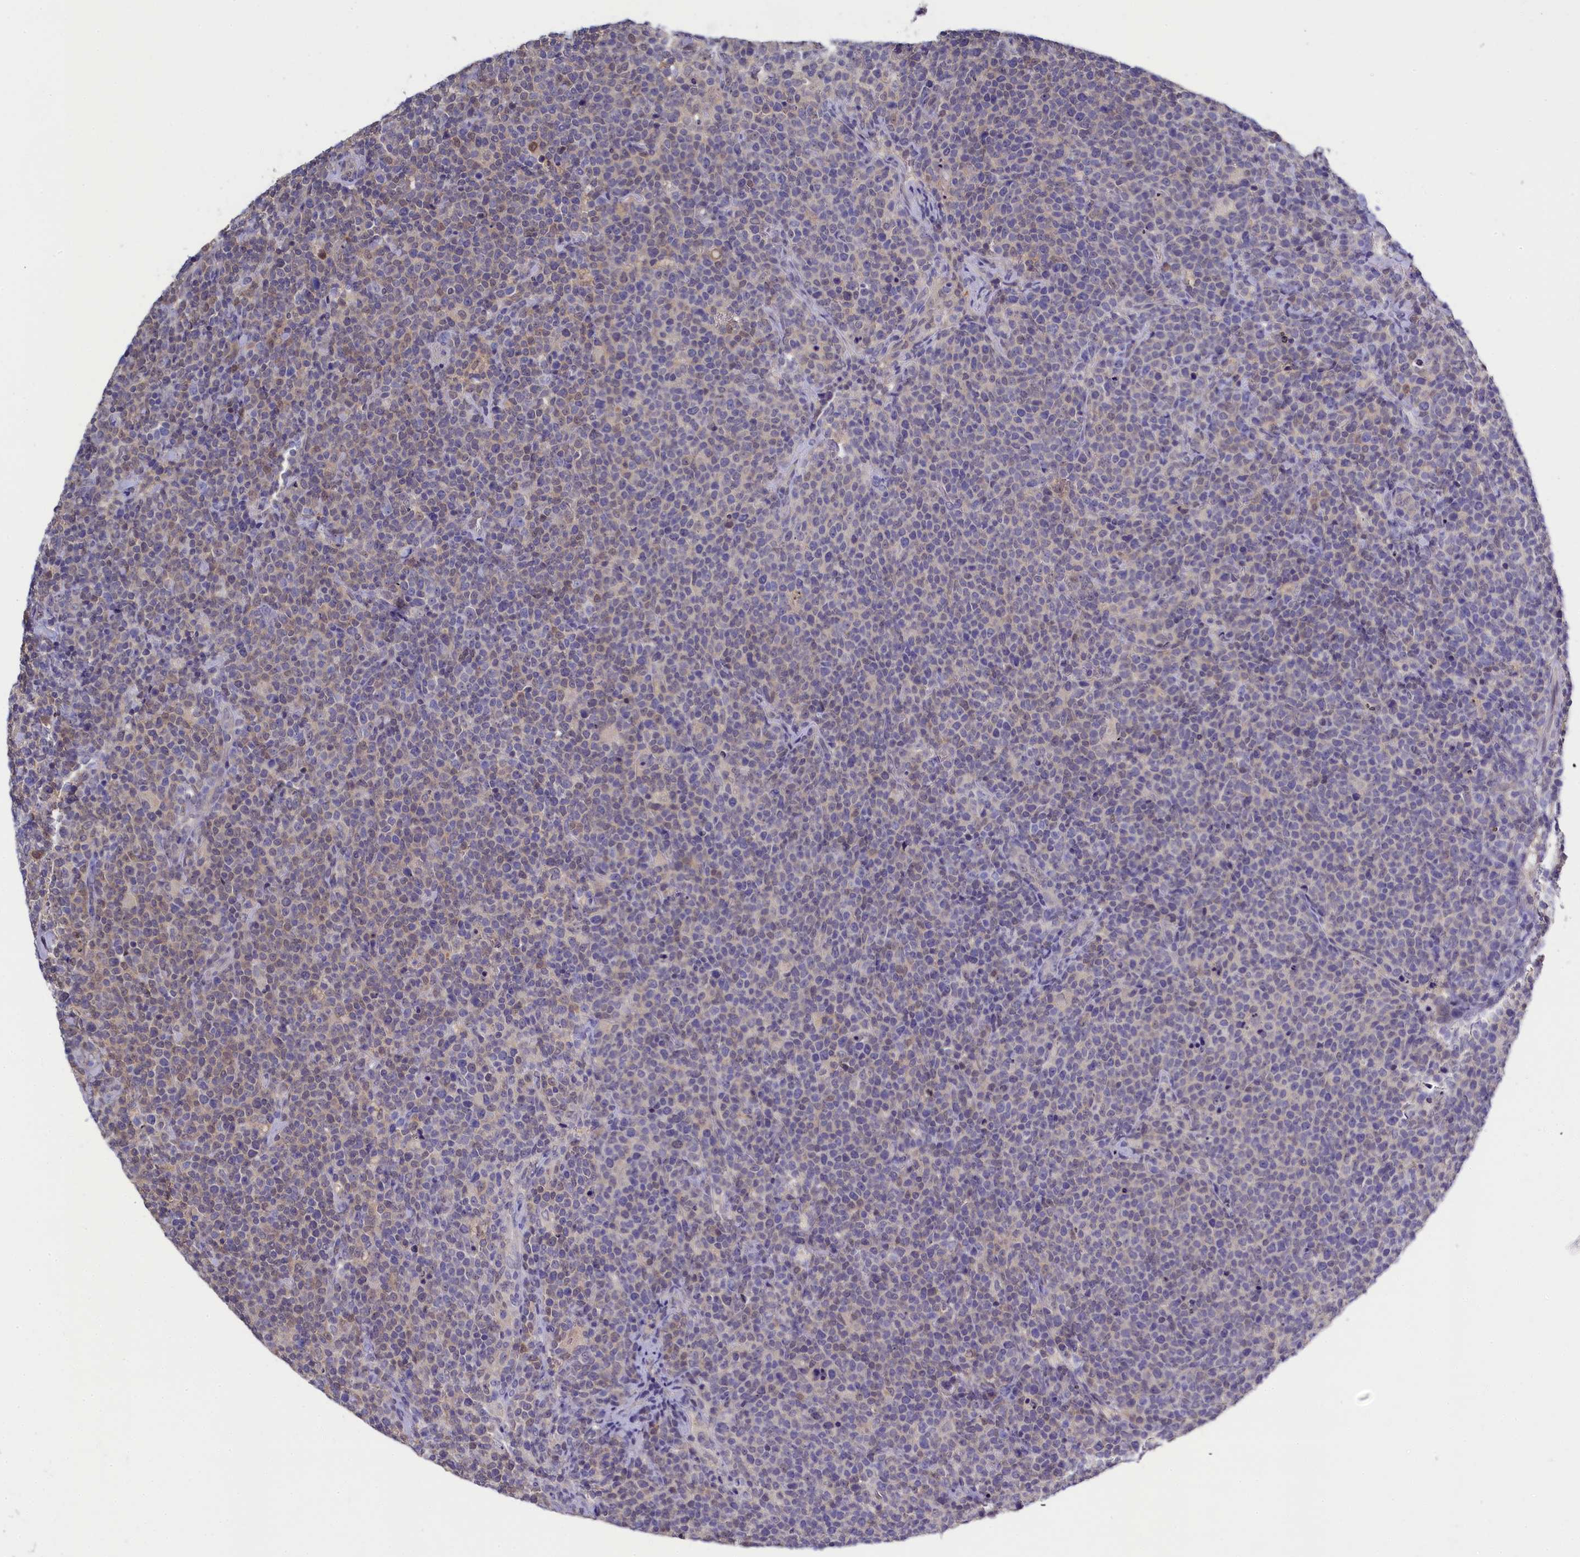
{"staining": {"intensity": "negative", "quantity": "none", "location": "none"}, "tissue": "lymphoma", "cell_type": "Tumor cells", "image_type": "cancer", "snomed": [{"axis": "morphology", "description": "Malignant lymphoma, non-Hodgkin's type, High grade"}, {"axis": "topography", "description": "Lymph node"}], "caption": "This is a image of immunohistochemistry staining of lymphoma, which shows no staining in tumor cells. The staining is performed using DAB brown chromogen with nuclei counter-stained in using hematoxylin.", "gene": "C11orf54", "patient": {"sex": "male", "age": 61}}